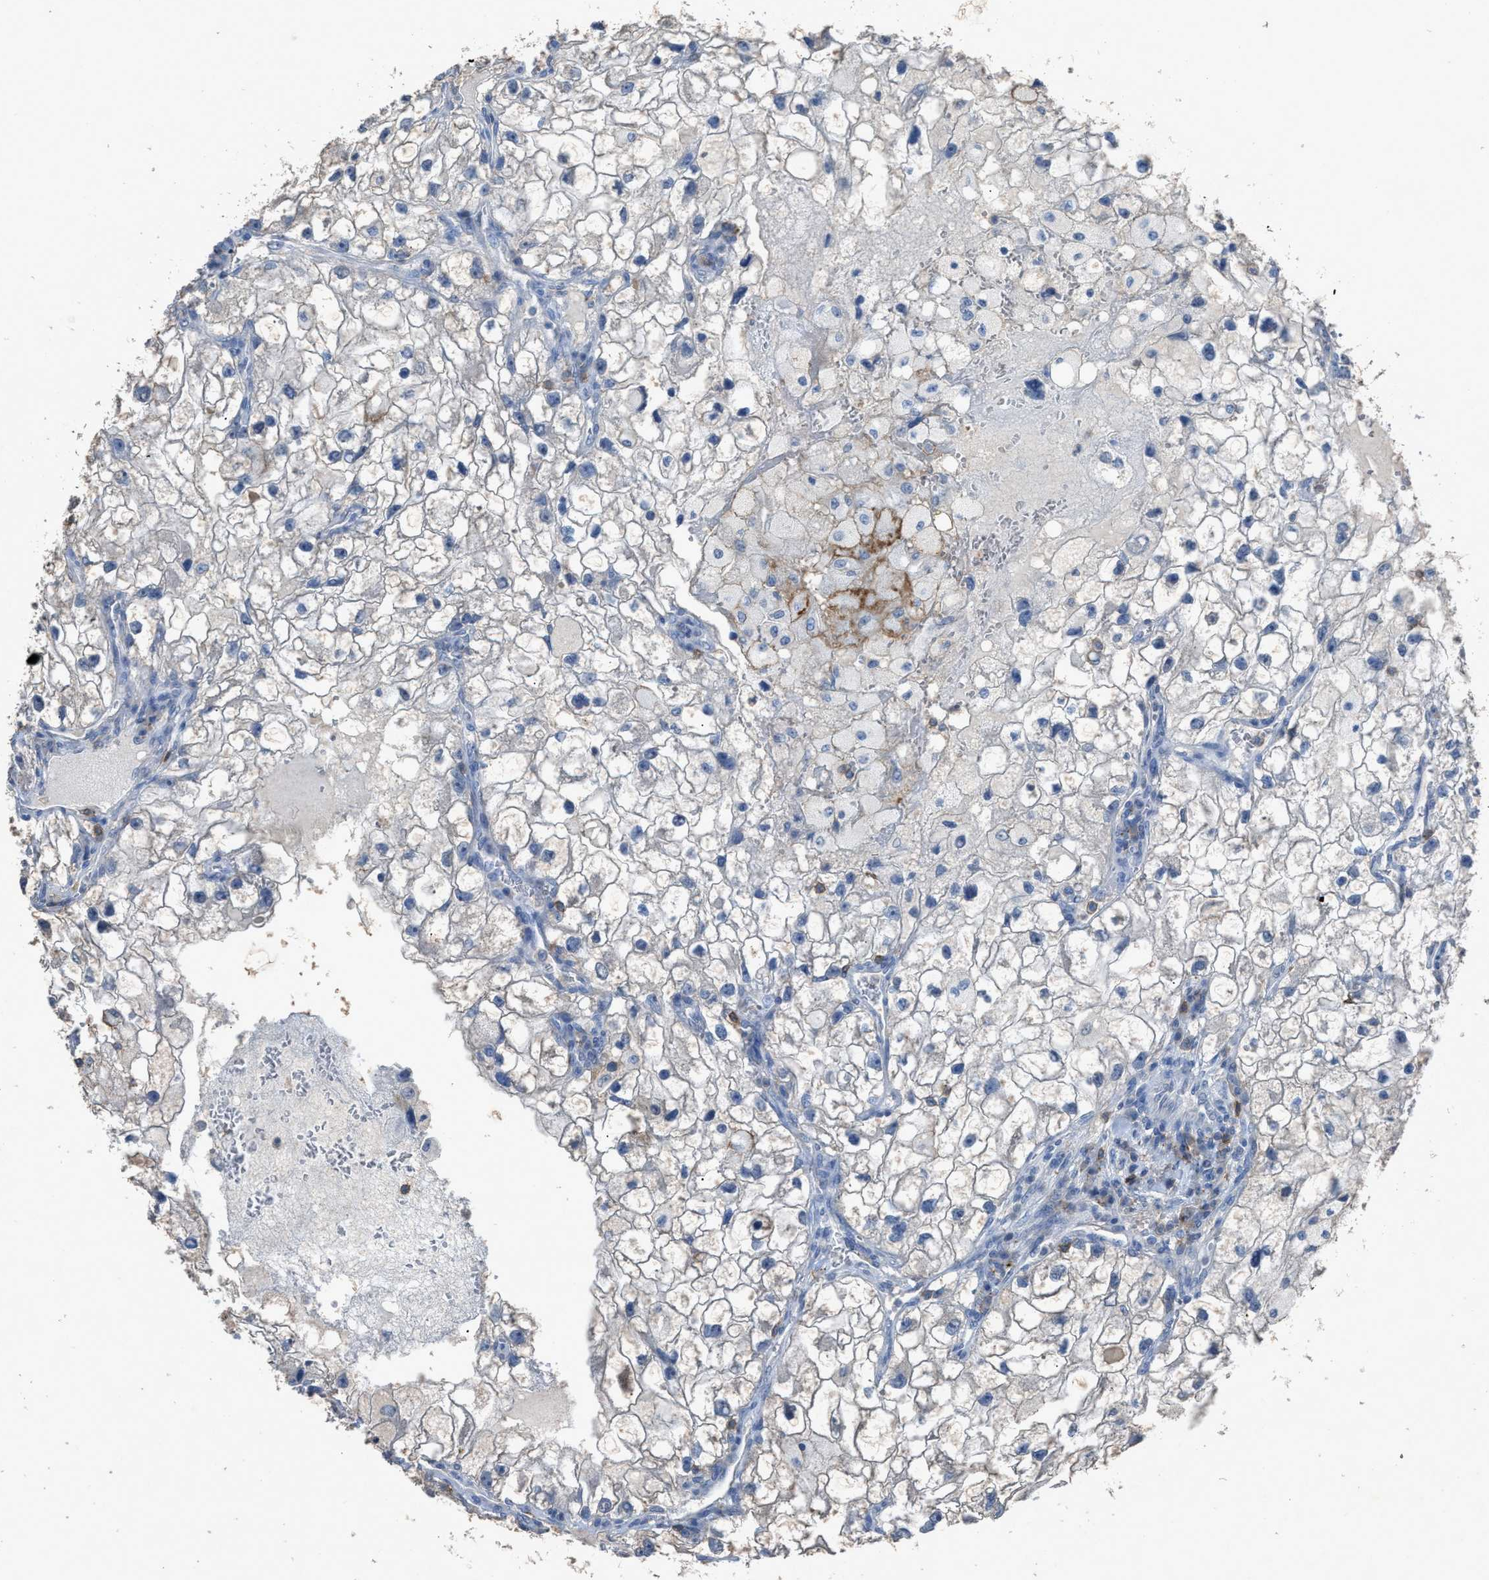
{"staining": {"intensity": "weak", "quantity": "<25%", "location": "cytoplasmic/membranous"}, "tissue": "renal cancer", "cell_type": "Tumor cells", "image_type": "cancer", "snomed": [{"axis": "morphology", "description": "Adenocarcinoma, NOS"}, {"axis": "topography", "description": "Kidney"}], "caption": "Tumor cells show no significant staining in adenocarcinoma (renal). Nuclei are stained in blue.", "gene": "OR51E1", "patient": {"sex": "female", "age": 70}}